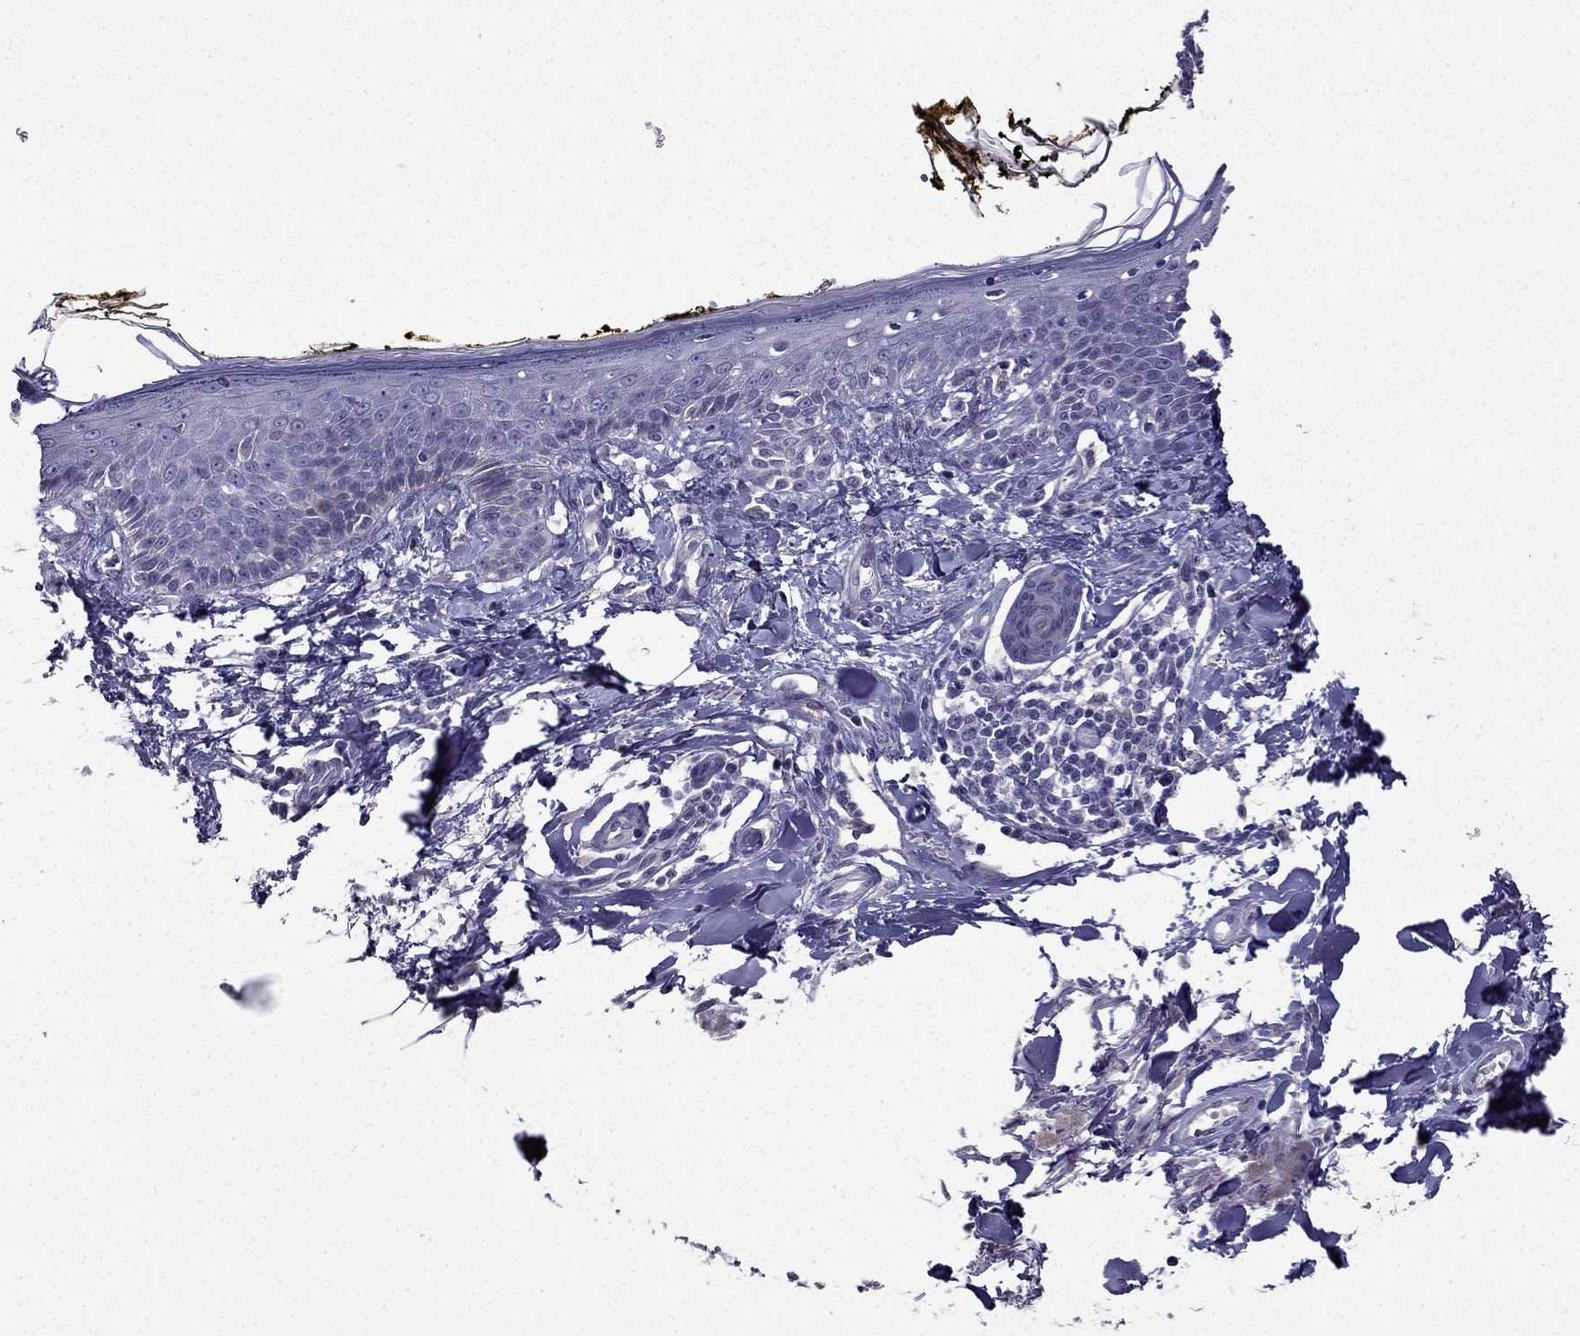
{"staining": {"intensity": "negative", "quantity": "none", "location": "none"}, "tissue": "skin", "cell_type": "Fibroblasts", "image_type": "normal", "snomed": [{"axis": "morphology", "description": "Normal tissue, NOS"}, {"axis": "topography", "description": "Skin"}], "caption": "A histopathology image of skin stained for a protein displays no brown staining in fibroblasts.", "gene": "SLC6A2", "patient": {"sex": "male", "age": 76}}